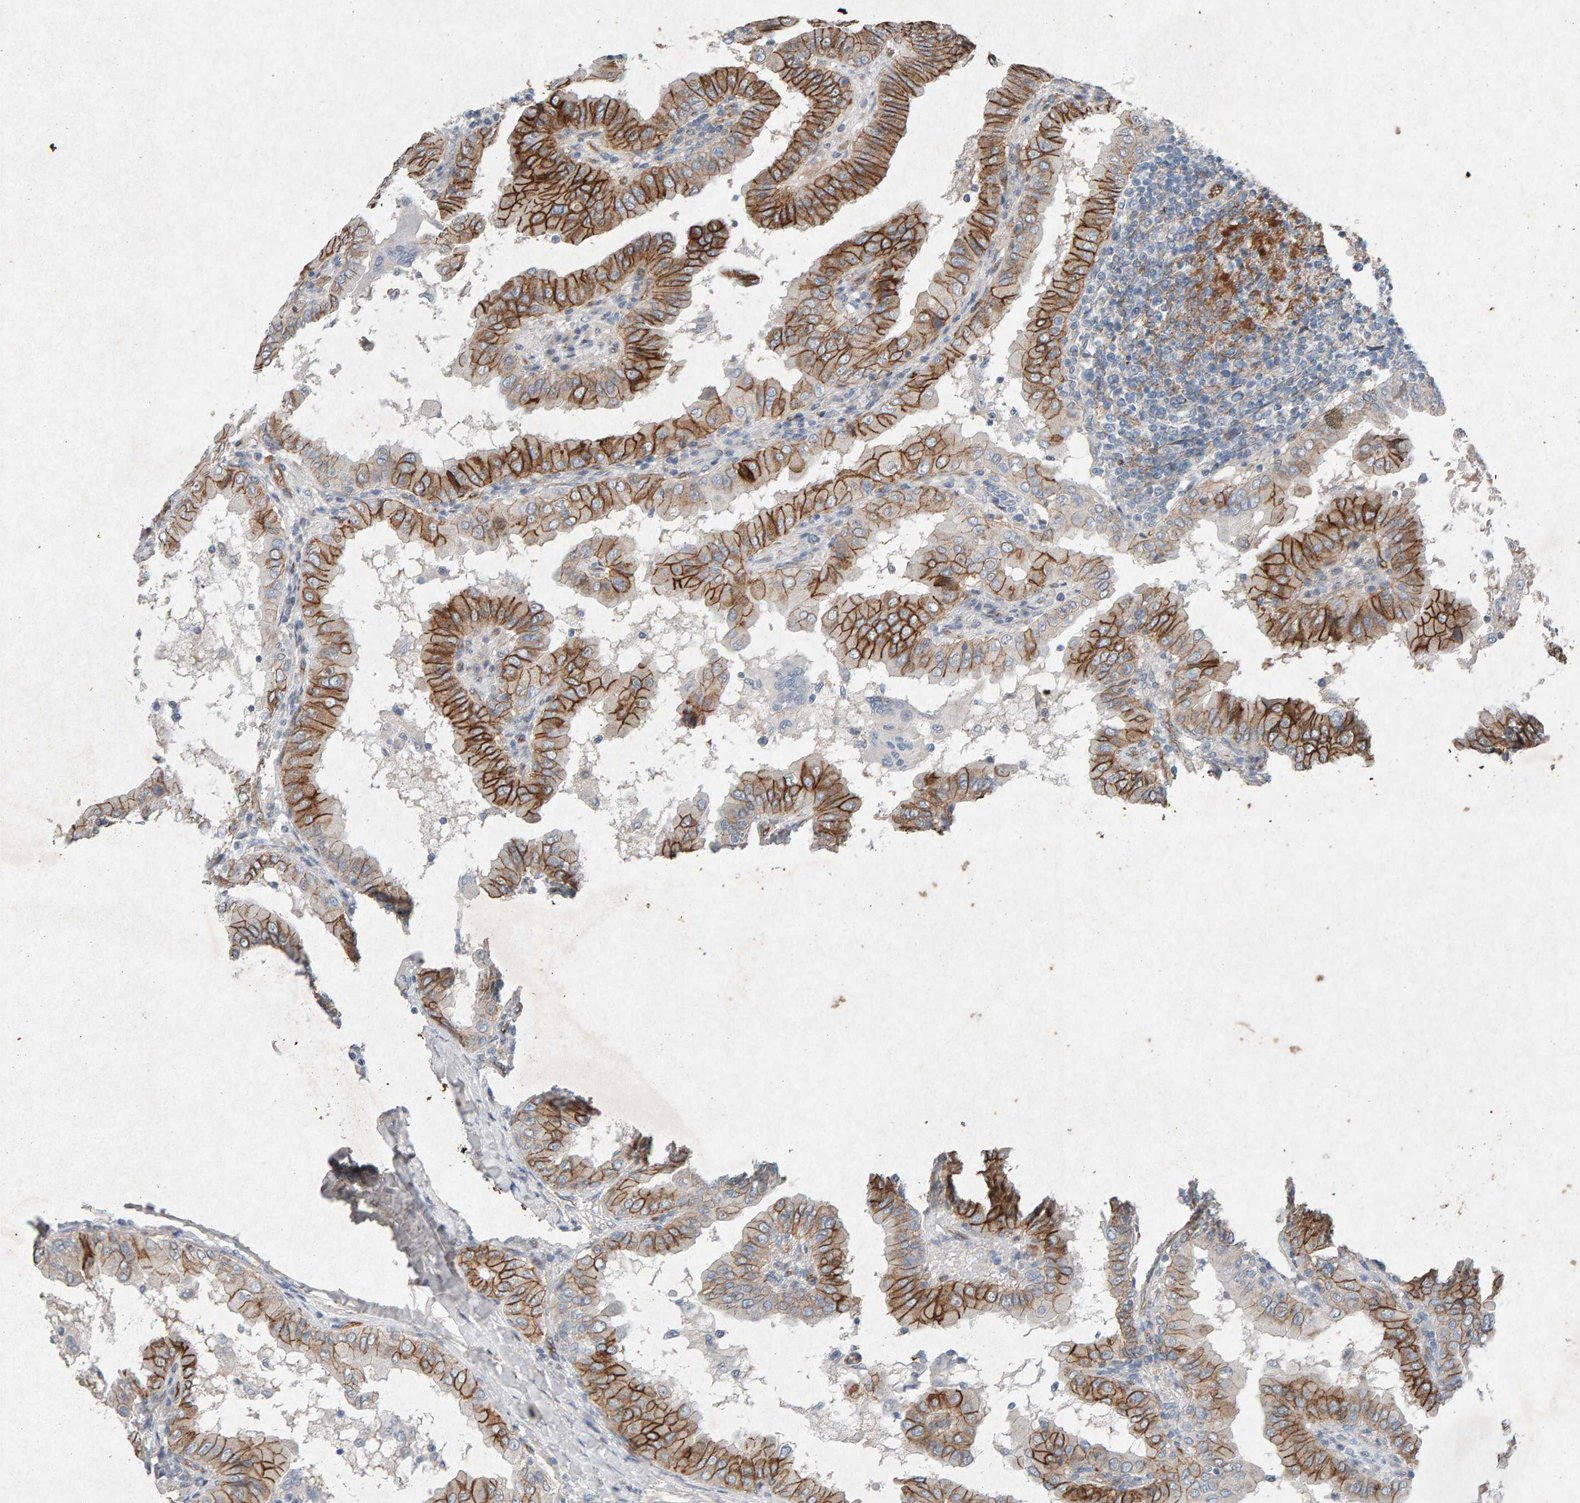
{"staining": {"intensity": "strong", "quantity": ">75%", "location": "cytoplasmic/membranous"}, "tissue": "thyroid cancer", "cell_type": "Tumor cells", "image_type": "cancer", "snomed": [{"axis": "morphology", "description": "Papillary adenocarcinoma, NOS"}, {"axis": "topography", "description": "Thyroid gland"}], "caption": "A high-resolution photomicrograph shows immunohistochemistry staining of thyroid papillary adenocarcinoma, which demonstrates strong cytoplasmic/membranous positivity in about >75% of tumor cells.", "gene": "PTPRM", "patient": {"sex": "male", "age": 33}}